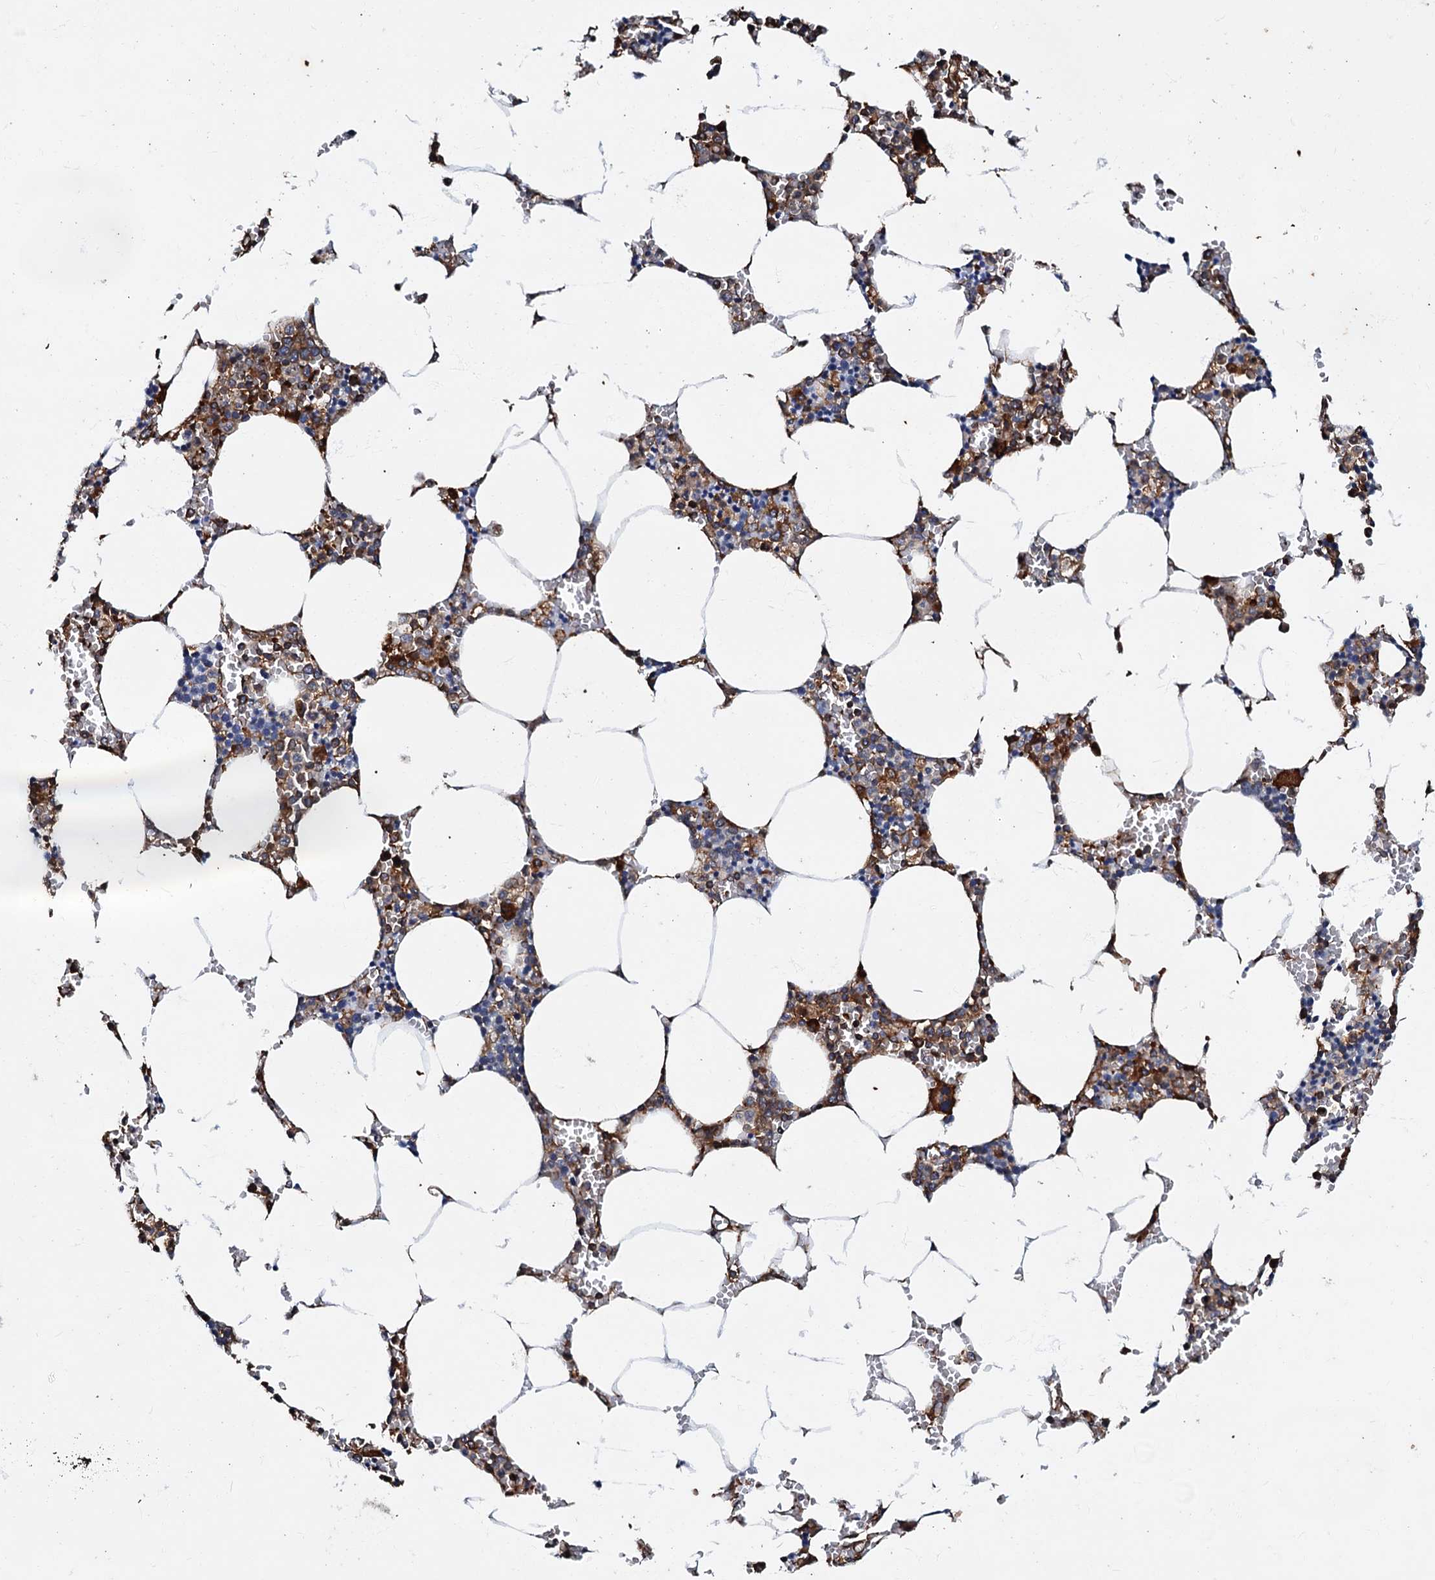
{"staining": {"intensity": "strong", "quantity": "<25%", "location": "cytoplasmic/membranous"}, "tissue": "bone marrow", "cell_type": "Hematopoietic cells", "image_type": "normal", "snomed": [{"axis": "morphology", "description": "Normal tissue, NOS"}, {"axis": "topography", "description": "Bone marrow"}], "caption": "Bone marrow stained with immunohistochemistry (IHC) reveals strong cytoplasmic/membranous positivity in about <25% of hematopoietic cells.", "gene": "BLOC1S6", "patient": {"sex": "male", "age": 70}}